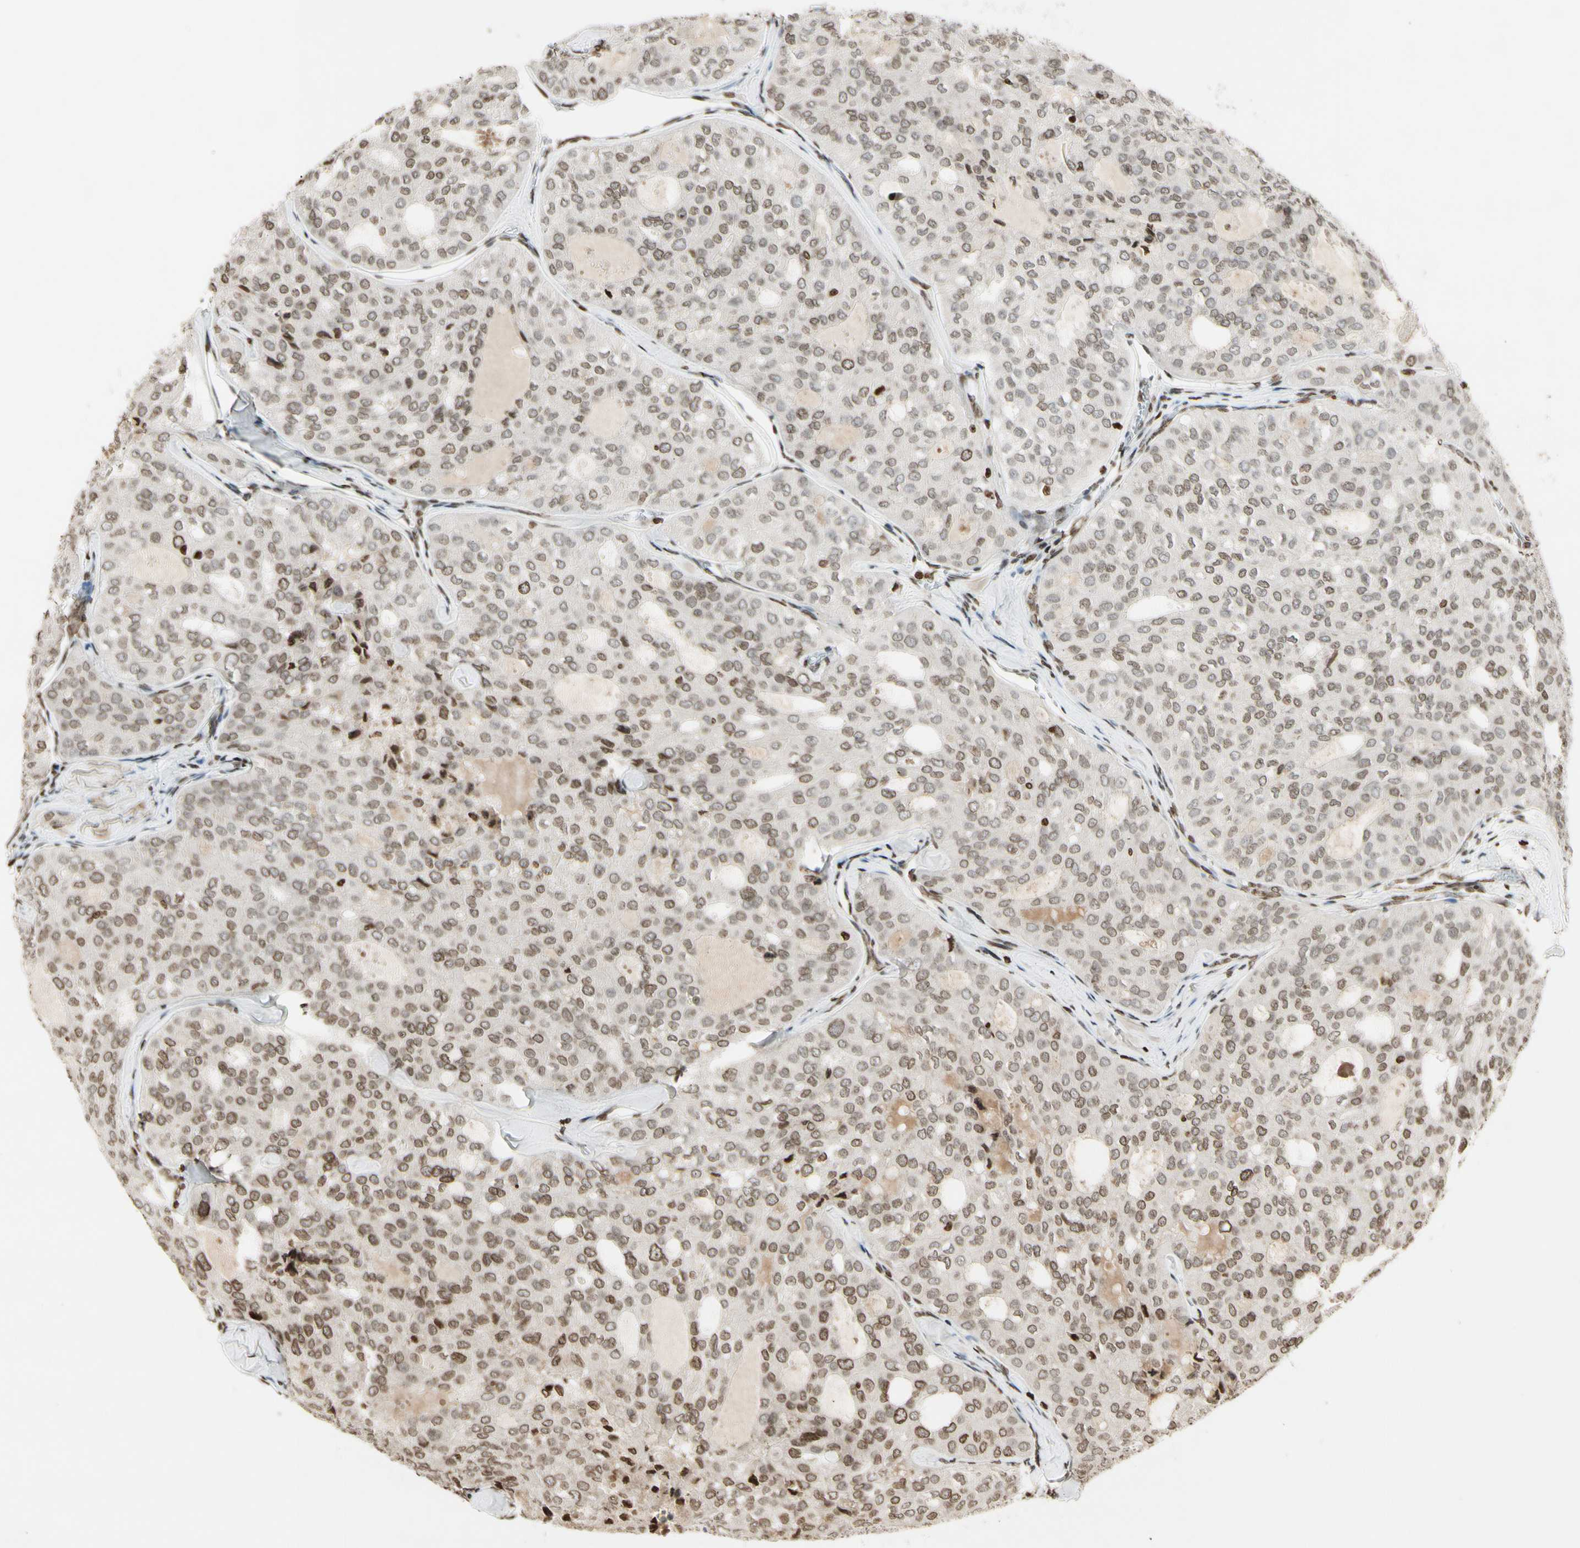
{"staining": {"intensity": "moderate", "quantity": "25%-75%", "location": "cytoplasmic/membranous,nuclear"}, "tissue": "thyroid cancer", "cell_type": "Tumor cells", "image_type": "cancer", "snomed": [{"axis": "morphology", "description": "Follicular adenoma carcinoma, NOS"}, {"axis": "topography", "description": "Thyroid gland"}], "caption": "Human thyroid cancer stained with a brown dye shows moderate cytoplasmic/membranous and nuclear positive positivity in approximately 25%-75% of tumor cells.", "gene": "RORA", "patient": {"sex": "male", "age": 75}}